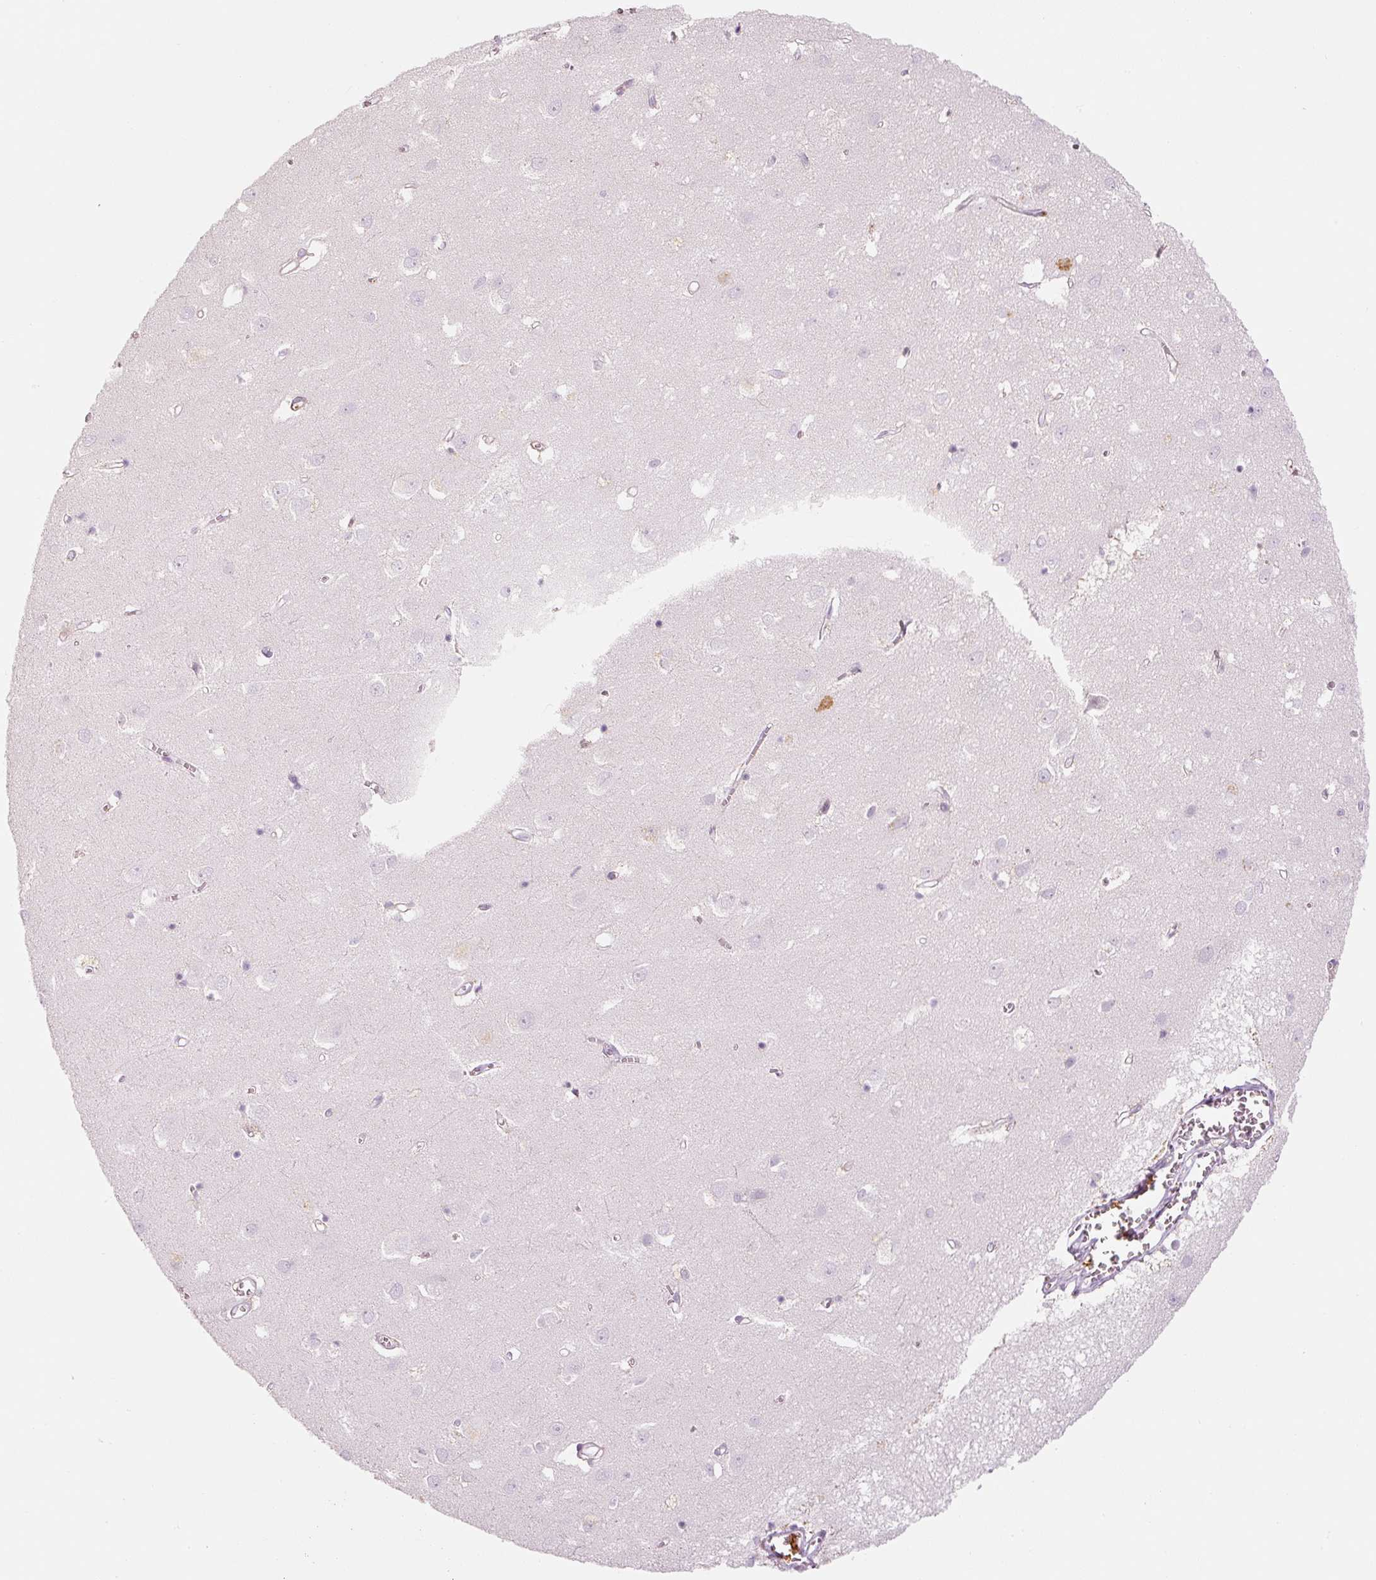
{"staining": {"intensity": "negative", "quantity": "none", "location": "none"}, "tissue": "cerebral cortex", "cell_type": "Endothelial cells", "image_type": "normal", "snomed": [{"axis": "morphology", "description": "Normal tissue, NOS"}, {"axis": "topography", "description": "Cerebral cortex"}], "caption": "Unremarkable cerebral cortex was stained to show a protein in brown. There is no significant staining in endothelial cells. The staining was performed using DAB (3,3'-diaminobenzidine) to visualize the protein expression in brown, while the nuclei were stained in blue with hematoxylin (Magnification: 20x).", "gene": "LECT2", "patient": {"sex": "male", "age": 70}}